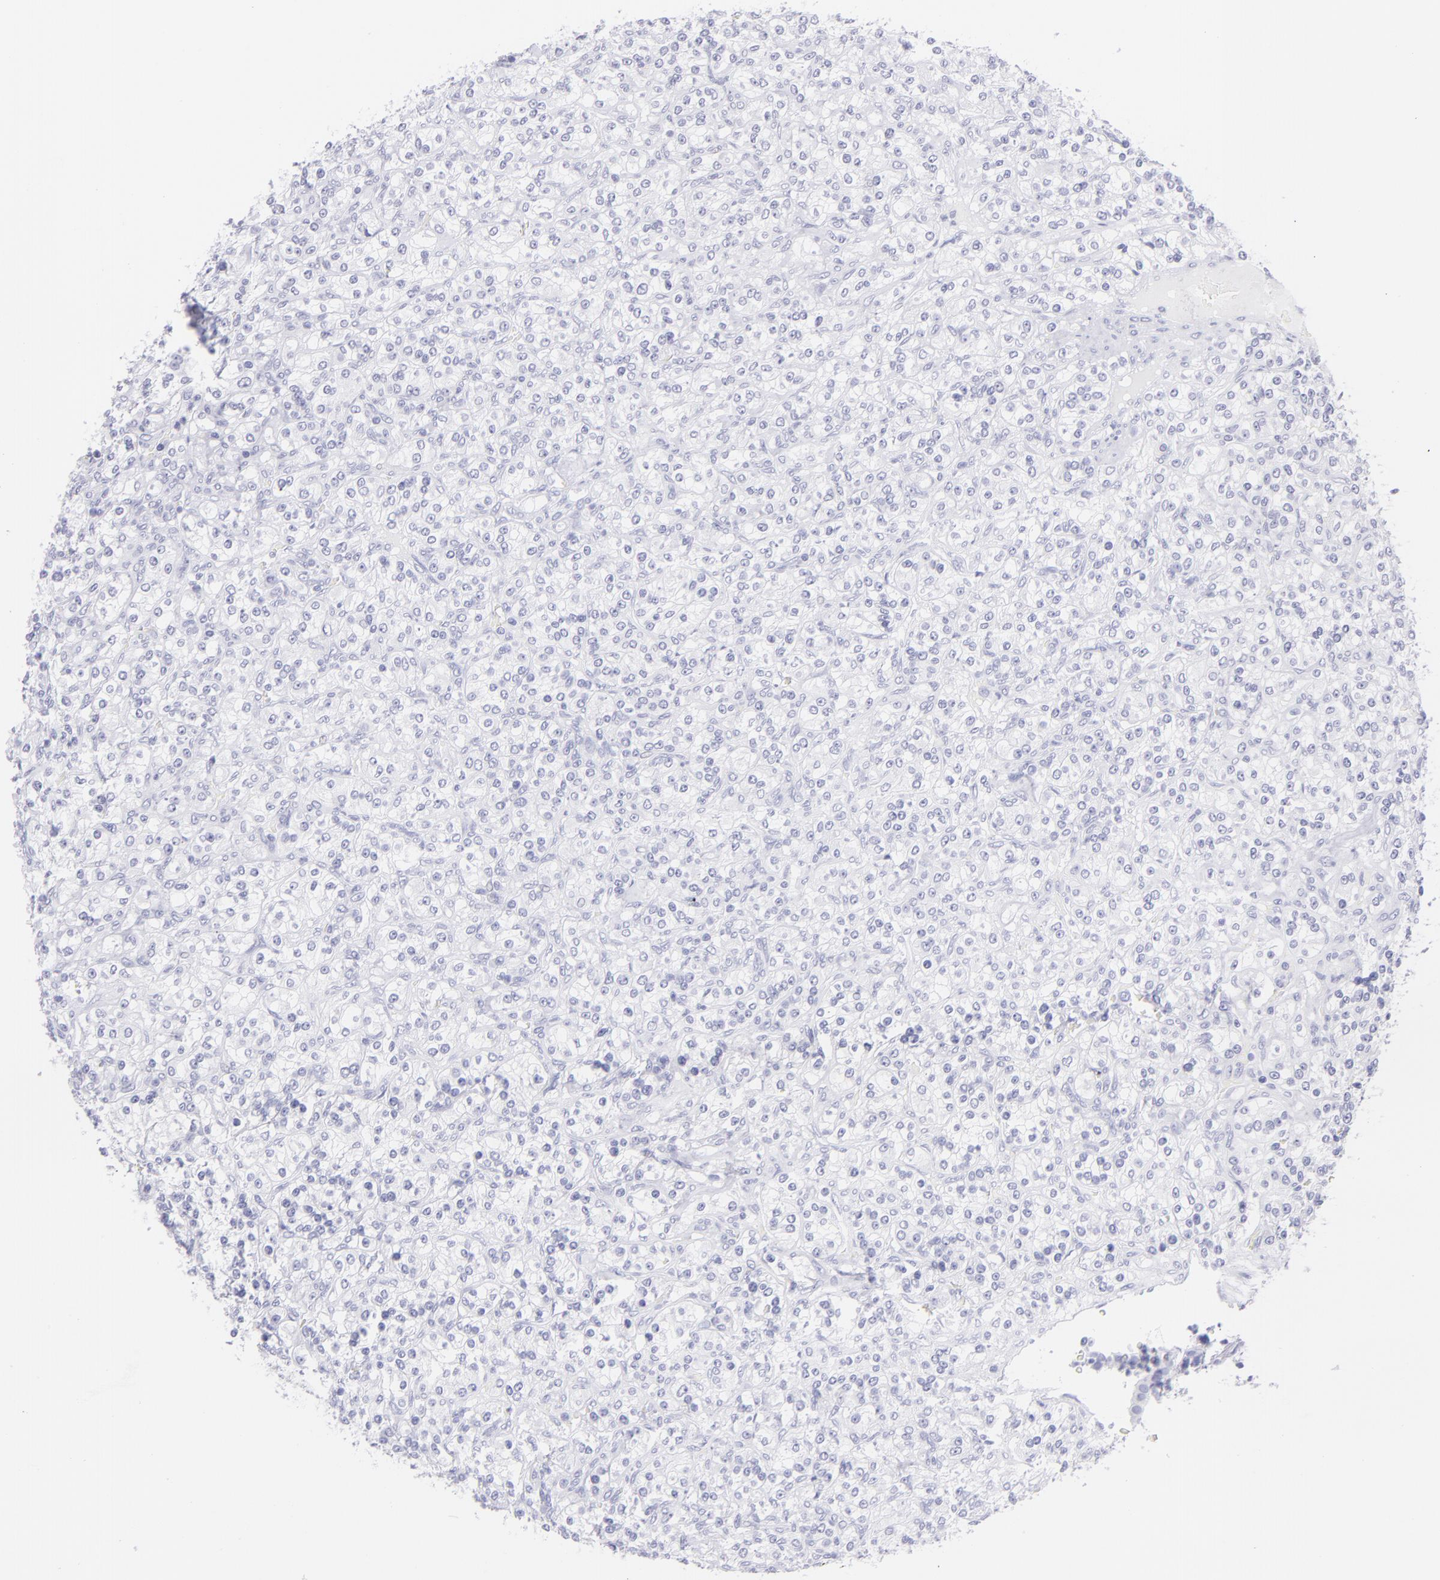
{"staining": {"intensity": "negative", "quantity": "none", "location": "none"}, "tissue": "renal cancer", "cell_type": "Tumor cells", "image_type": "cancer", "snomed": [{"axis": "morphology", "description": "Adenocarcinoma, NOS"}, {"axis": "topography", "description": "Kidney"}], "caption": "Tumor cells show no significant expression in renal adenocarcinoma.", "gene": "CNP", "patient": {"sex": "male", "age": 77}}